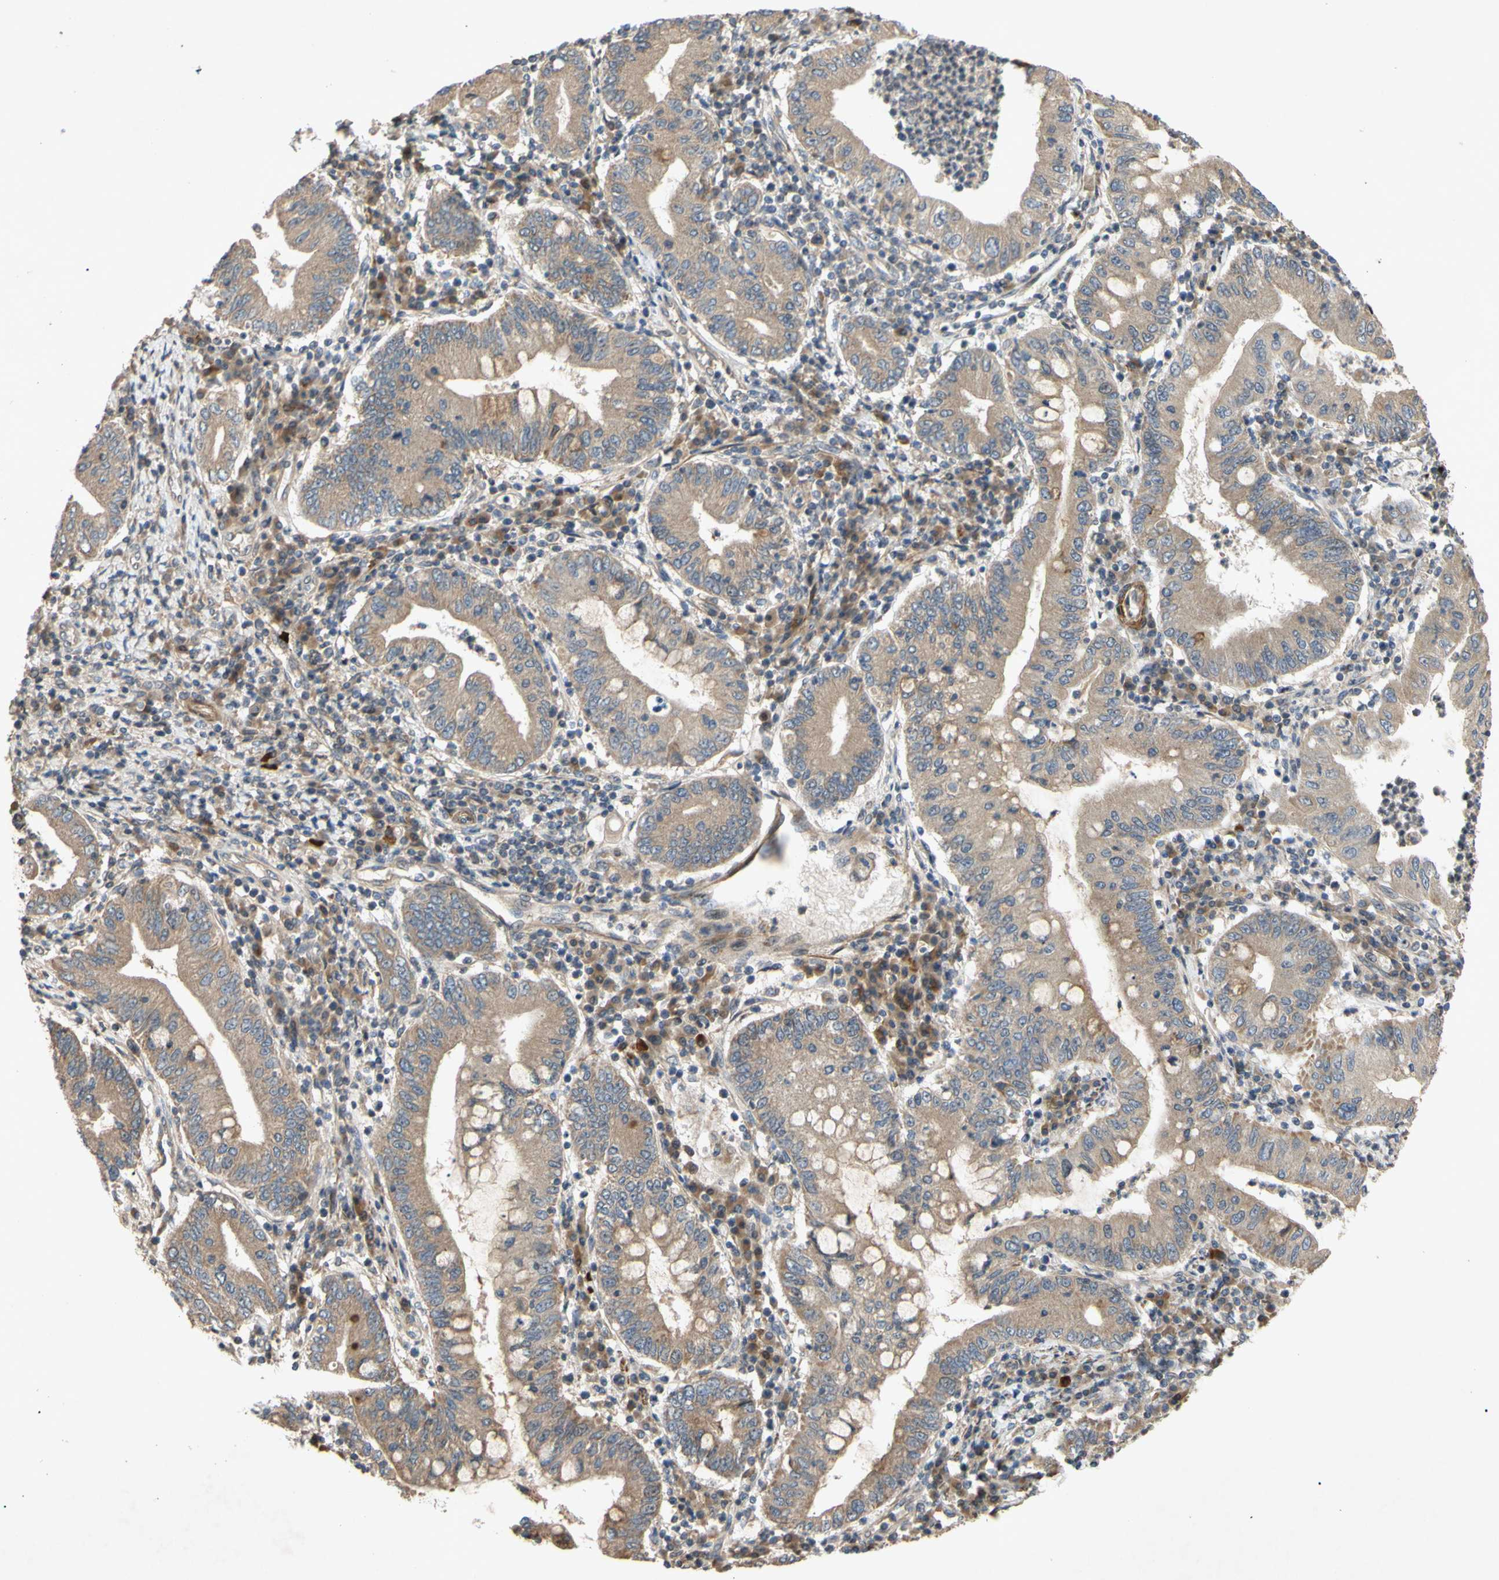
{"staining": {"intensity": "weak", "quantity": ">75%", "location": "cytoplasmic/membranous"}, "tissue": "stomach cancer", "cell_type": "Tumor cells", "image_type": "cancer", "snomed": [{"axis": "morphology", "description": "Normal tissue, NOS"}, {"axis": "morphology", "description": "Adenocarcinoma, NOS"}, {"axis": "topography", "description": "Esophagus"}, {"axis": "topography", "description": "Stomach, upper"}, {"axis": "topography", "description": "Peripheral nerve tissue"}], "caption": "Protein staining reveals weak cytoplasmic/membranous staining in approximately >75% of tumor cells in adenocarcinoma (stomach).", "gene": "PARD6A", "patient": {"sex": "male", "age": 62}}